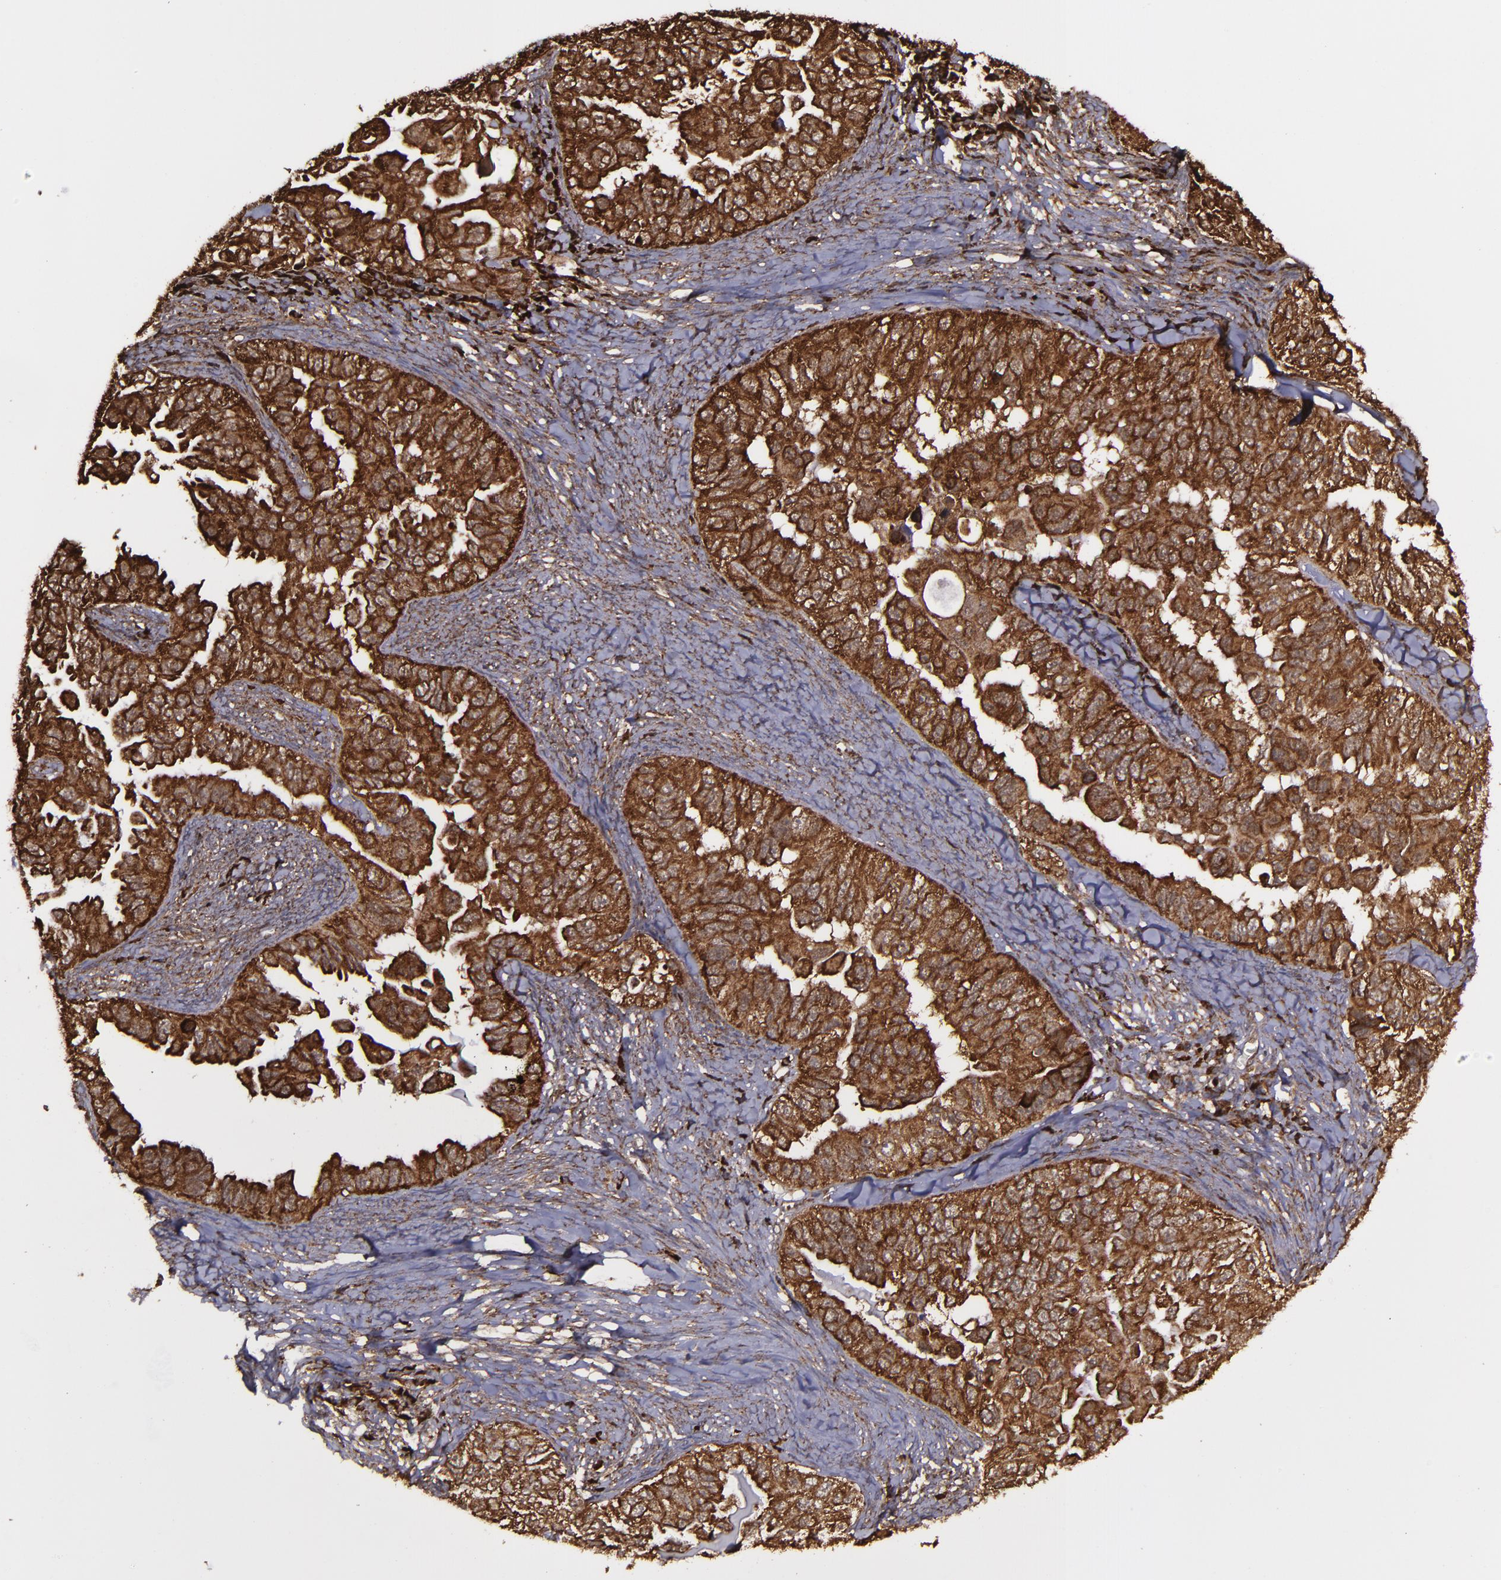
{"staining": {"intensity": "strong", "quantity": ">75%", "location": "cytoplasmic/membranous,nuclear"}, "tissue": "ovarian cancer", "cell_type": "Tumor cells", "image_type": "cancer", "snomed": [{"axis": "morphology", "description": "Cystadenocarcinoma, serous, NOS"}, {"axis": "topography", "description": "Ovary"}], "caption": "Brown immunohistochemical staining in human ovarian serous cystadenocarcinoma reveals strong cytoplasmic/membranous and nuclear staining in approximately >75% of tumor cells.", "gene": "EIF4ENIF1", "patient": {"sex": "female", "age": 82}}